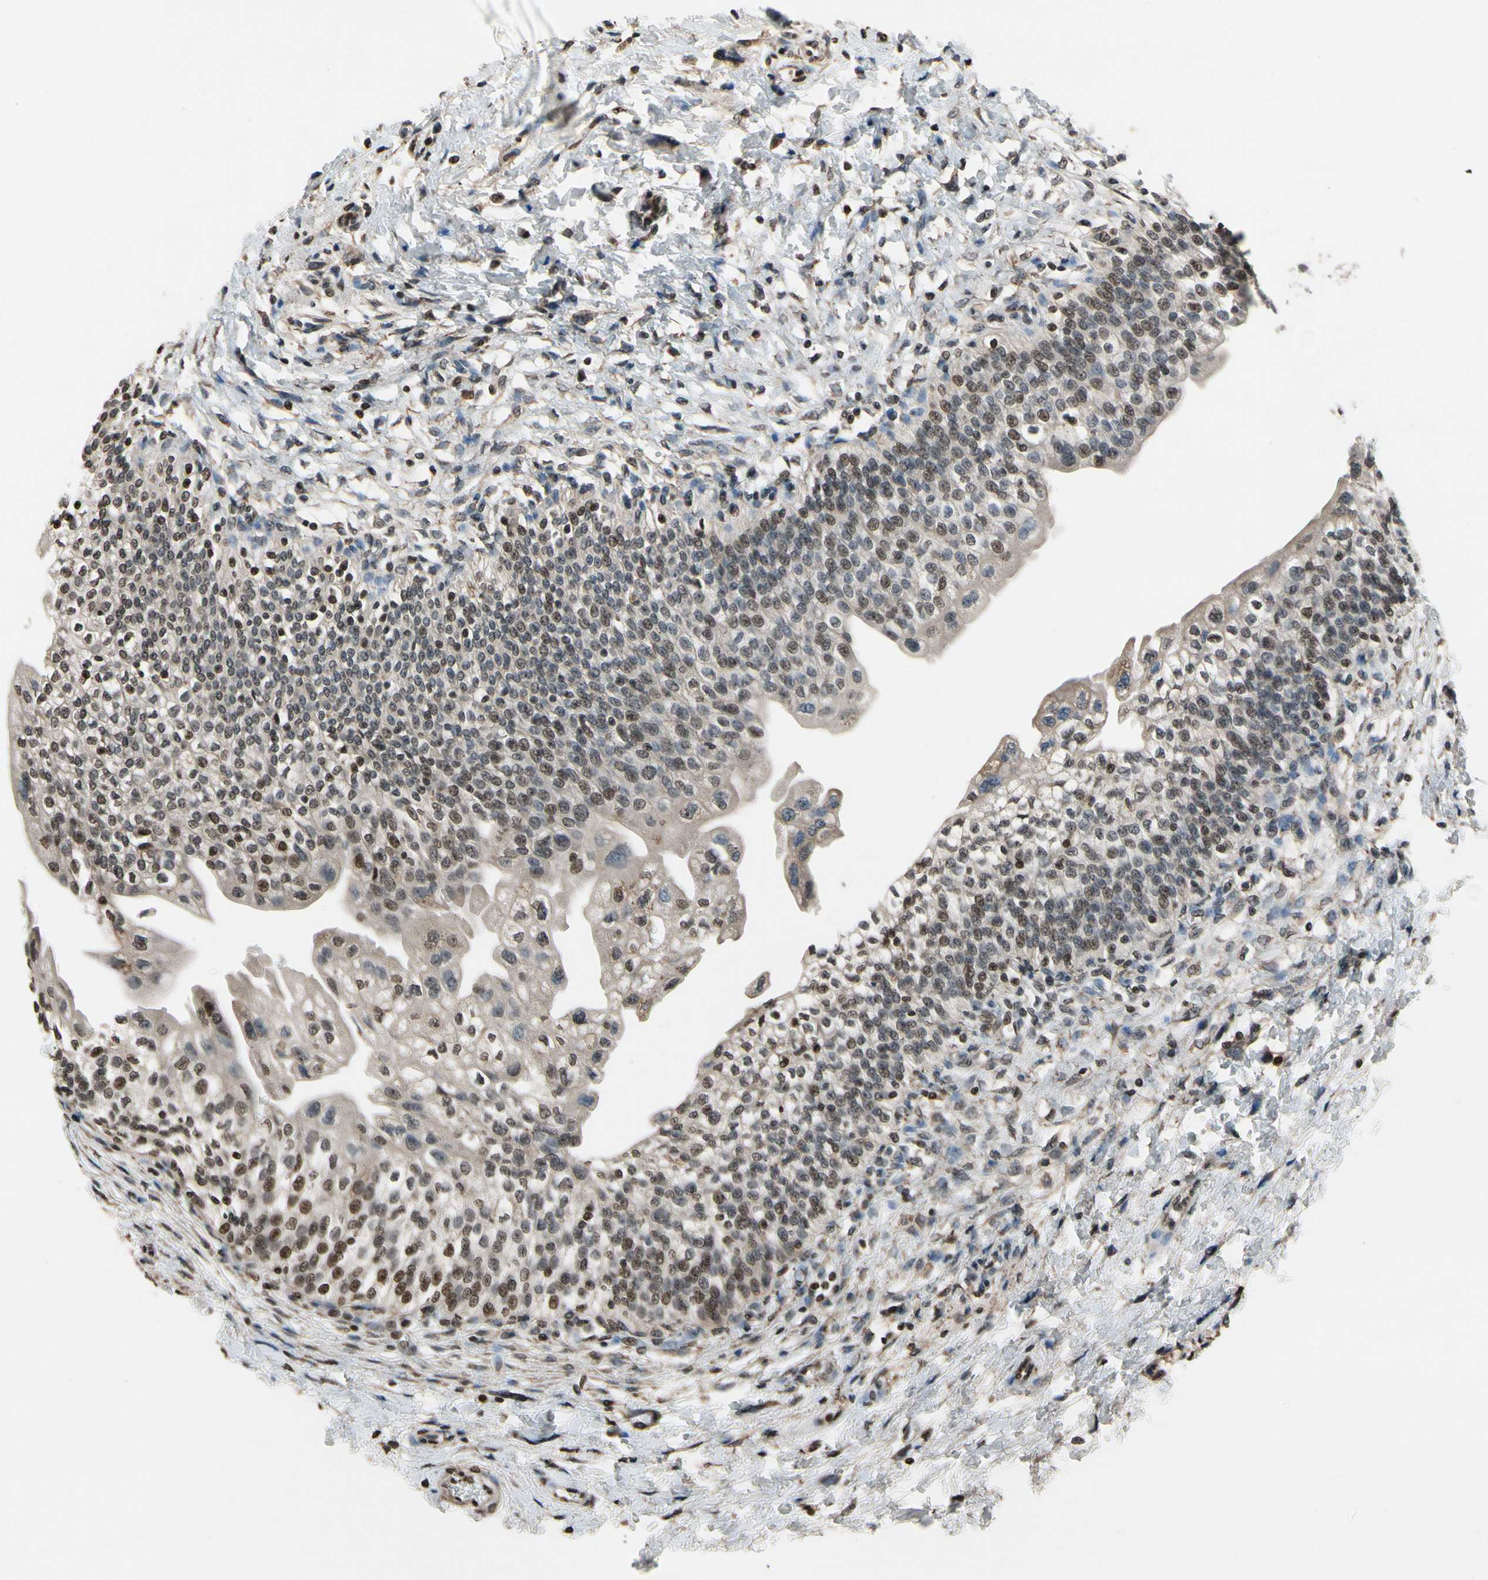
{"staining": {"intensity": "moderate", "quantity": ">75%", "location": "nuclear"}, "tissue": "urinary bladder", "cell_type": "Urothelial cells", "image_type": "normal", "snomed": [{"axis": "morphology", "description": "Normal tissue, NOS"}, {"axis": "topography", "description": "Urinary bladder"}], "caption": "Urothelial cells demonstrate medium levels of moderate nuclear expression in about >75% of cells in benign human urinary bladder. The staining was performed using DAB (3,3'-diaminobenzidine), with brown indicating positive protein expression. Nuclei are stained blue with hematoxylin.", "gene": "HIPK2", "patient": {"sex": "male", "age": 55}}